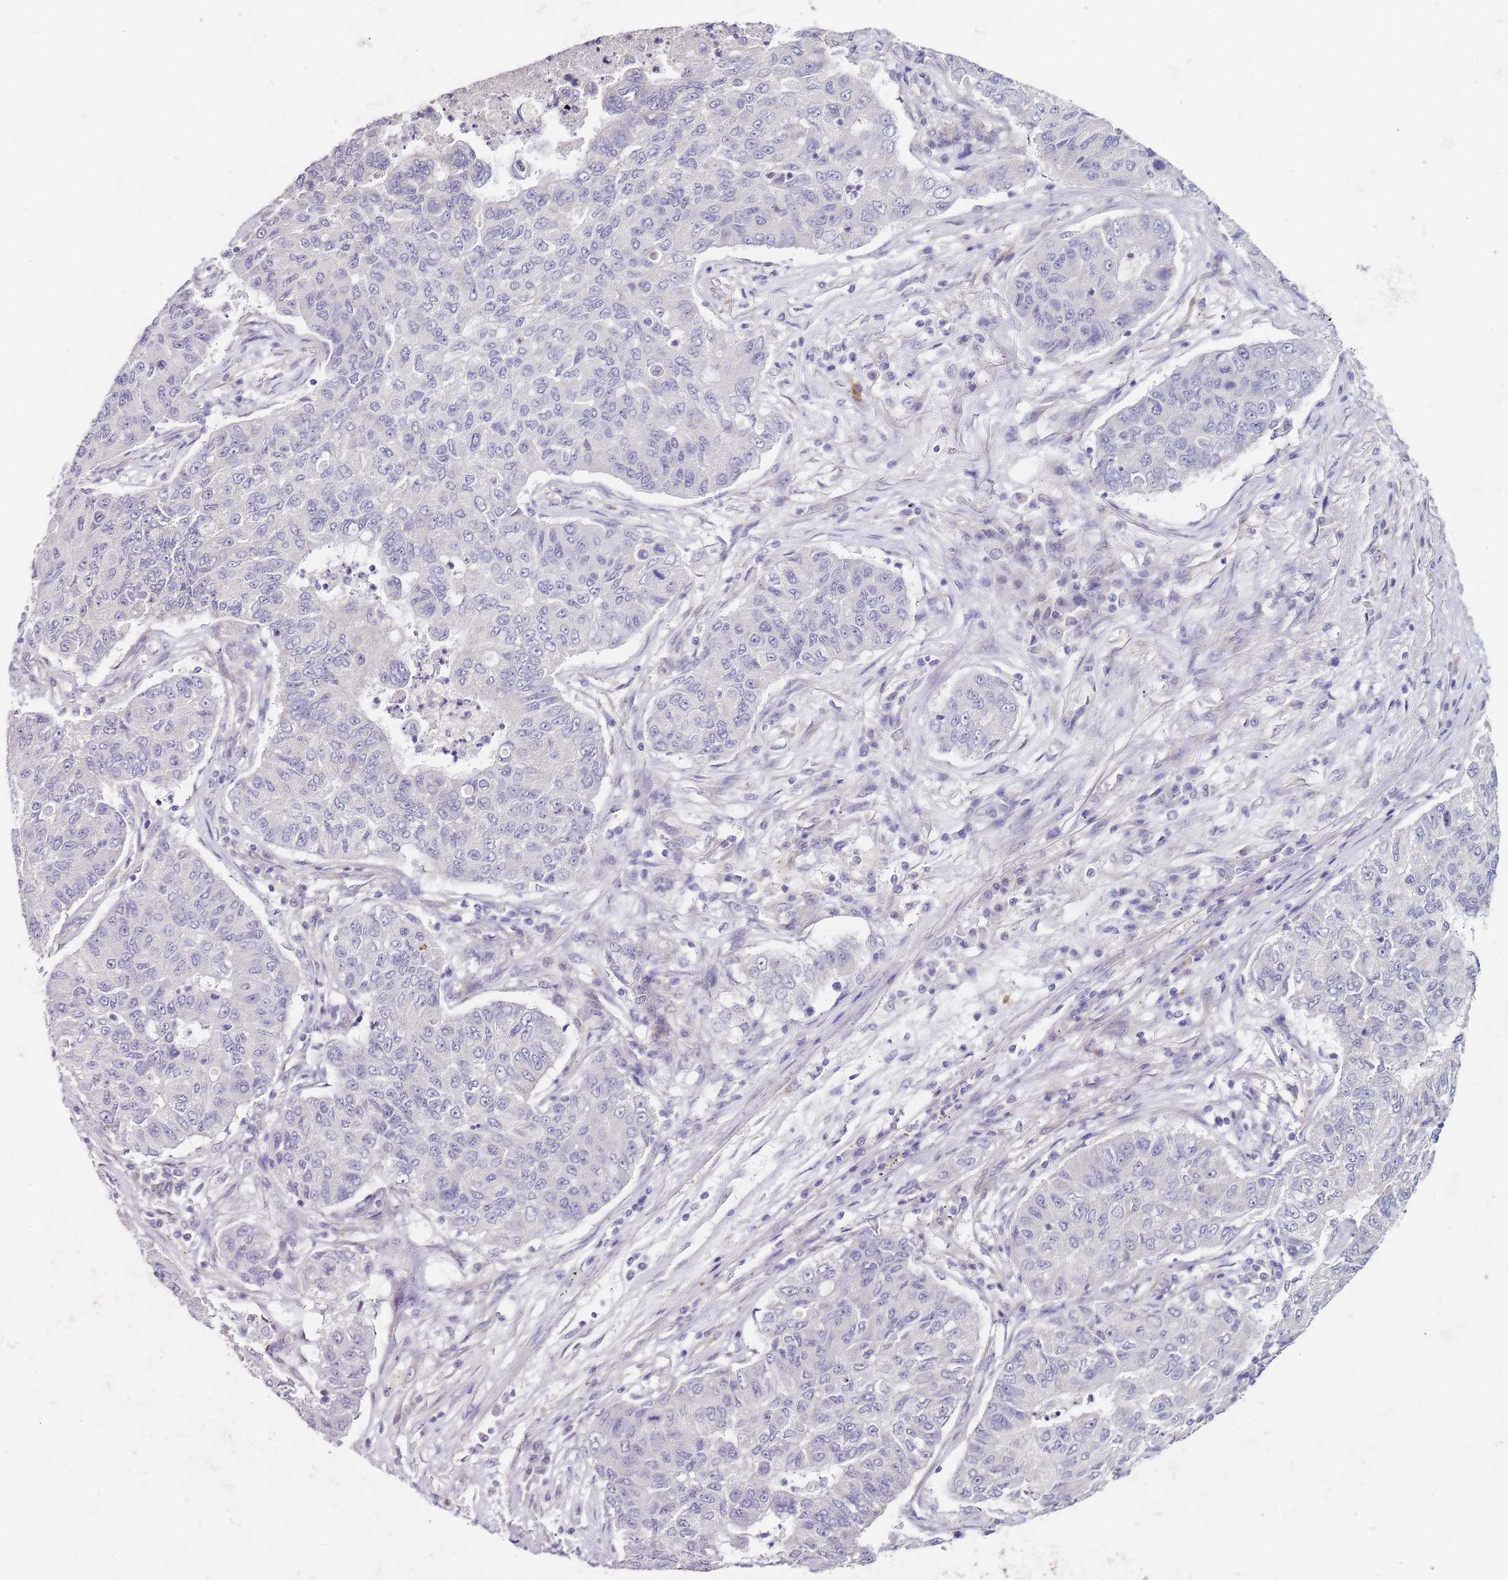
{"staining": {"intensity": "negative", "quantity": "none", "location": "none"}, "tissue": "lung cancer", "cell_type": "Tumor cells", "image_type": "cancer", "snomed": [{"axis": "morphology", "description": "Squamous cell carcinoma, NOS"}, {"axis": "topography", "description": "Lung"}], "caption": "Micrograph shows no protein expression in tumor cells of lung squamous cell carcinoma tissue.", "gene": "TBC1D9", "patient": {"sex": "male", "age": 74}}